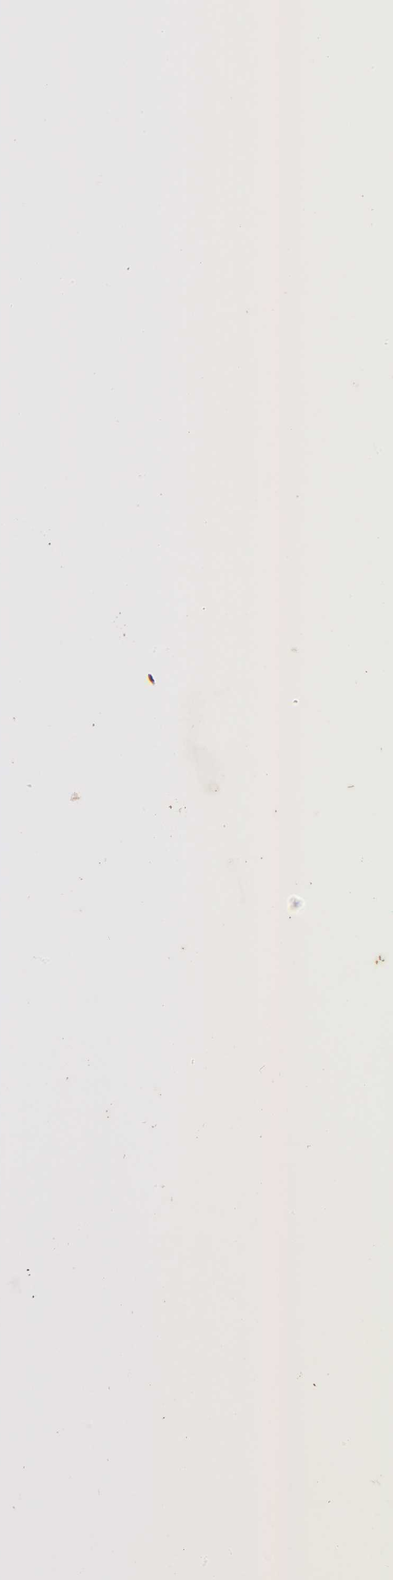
{"staining": {"intensity": "moderate", "quantity": ">75%", "location": "cytoplasmic/membranous,nuclear"}, "tissue": "endometrium", "cell_type": "Cells in endometrial stroma", "image_type": "normal", "snomed": [{"axis": "morphology", "description": "Normal tissue, NOS"}, {"axis": "topography", "description": "Endometrium"}], "caption": "Immunohistochemical staining of normal human endometrium demonstrates medium levels of moderate cytoplasmic/membranous,nuclear staining in about >75% of cells in endometrial stroma.", "gene": "TBL1X", "patient": {"sex": "female", "age": 61}}